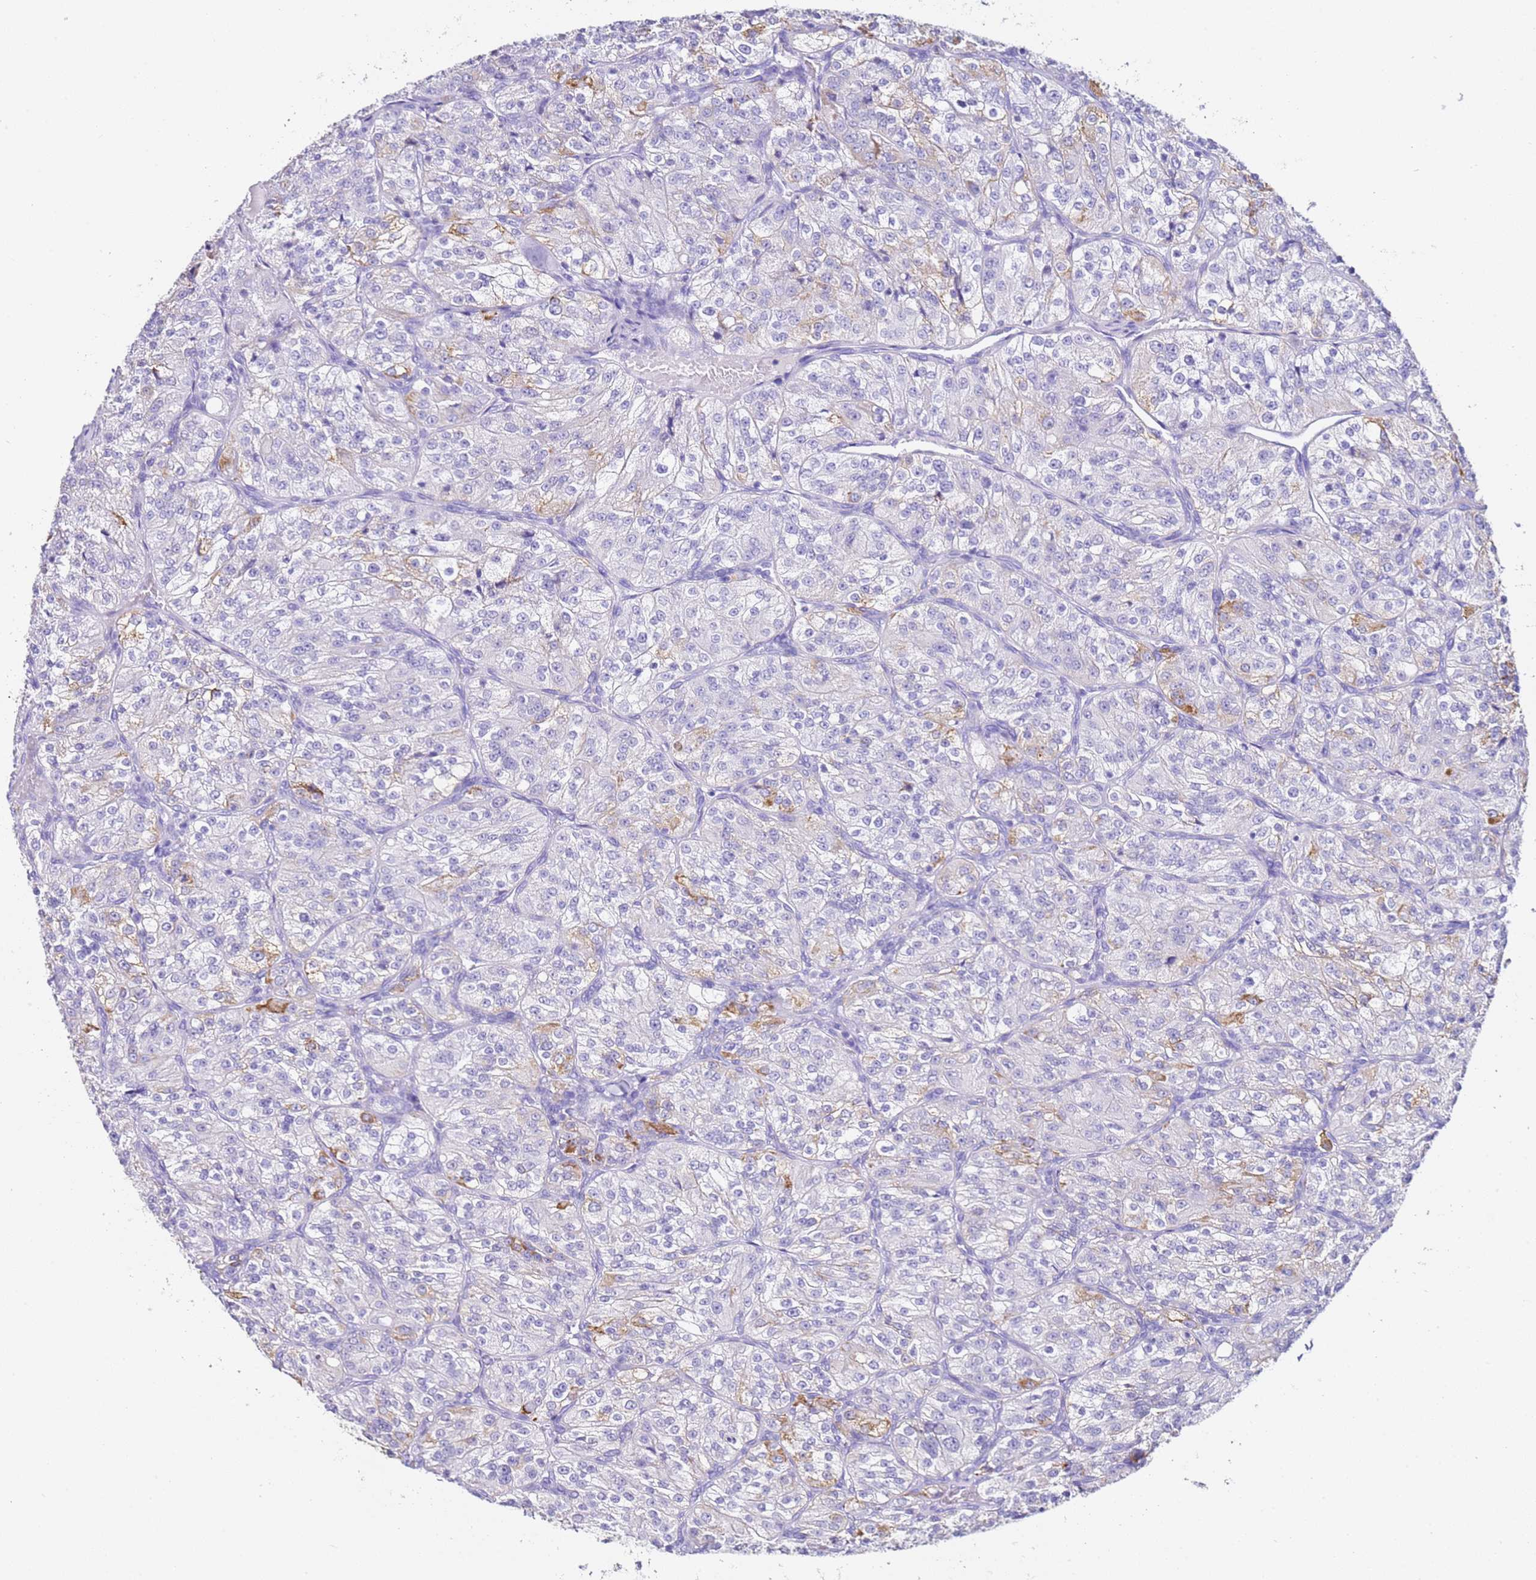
{"staining": {"intensity": "weak", "quantity": "<25%", "location": "cytoplasmic/membranous"}, "tissue": "renal cancer", "cell_type": "Tumor cells", "image_type": "cancer", "snomed": [{"axis": "morphology", "description": "Adenocarcinoma, NOS"}, {"axis": "topography", "description": "Kidney"}], "caption": "This is a histopathology image of IHC staining of renal cancer (adenocarcinoma), which shows no positivity in tumor cells.", "gene": "PTBP2", "patient": {"sex": "female", "age": 63}}